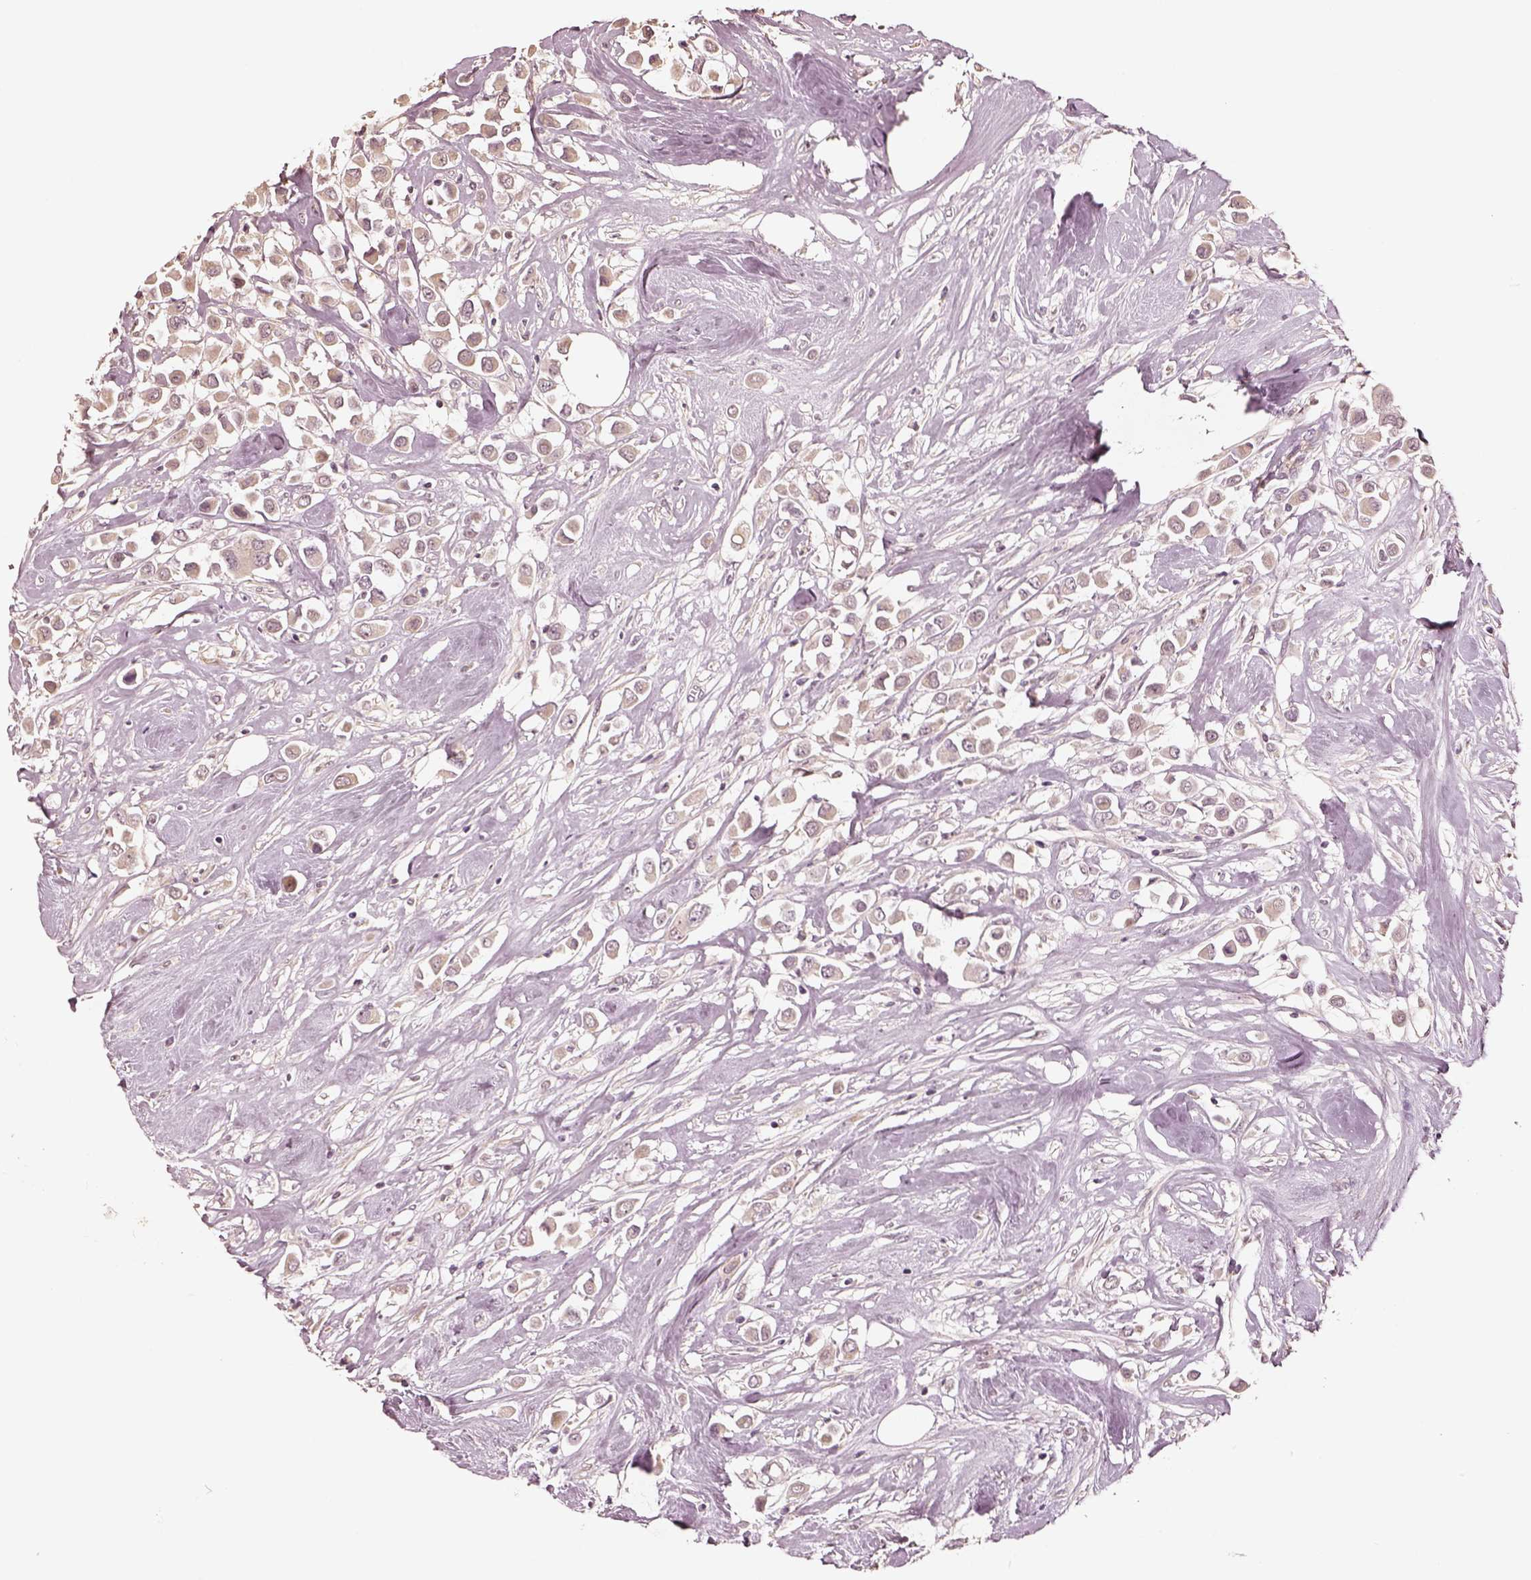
{"staining": {"intensity": "weak", "quantity": "<25%", "location": "cytoplasmic/membranous"}, "tissue": "breast cancer", "cell_type": "Tumor cells", "image_type": "cancer", "snomed": [{"axis": "morphology", "description": "Duct carcinoma"}, {"axis": "topography", "description": "Breast"}], "caption": "A micrograph of human breast infiltrating ductal carcinoma is negative for staining in tumor cells. (DAB IHC, high magnification).", "gene": "CRB1", "patient": {"sex": "female", "age": 61}}